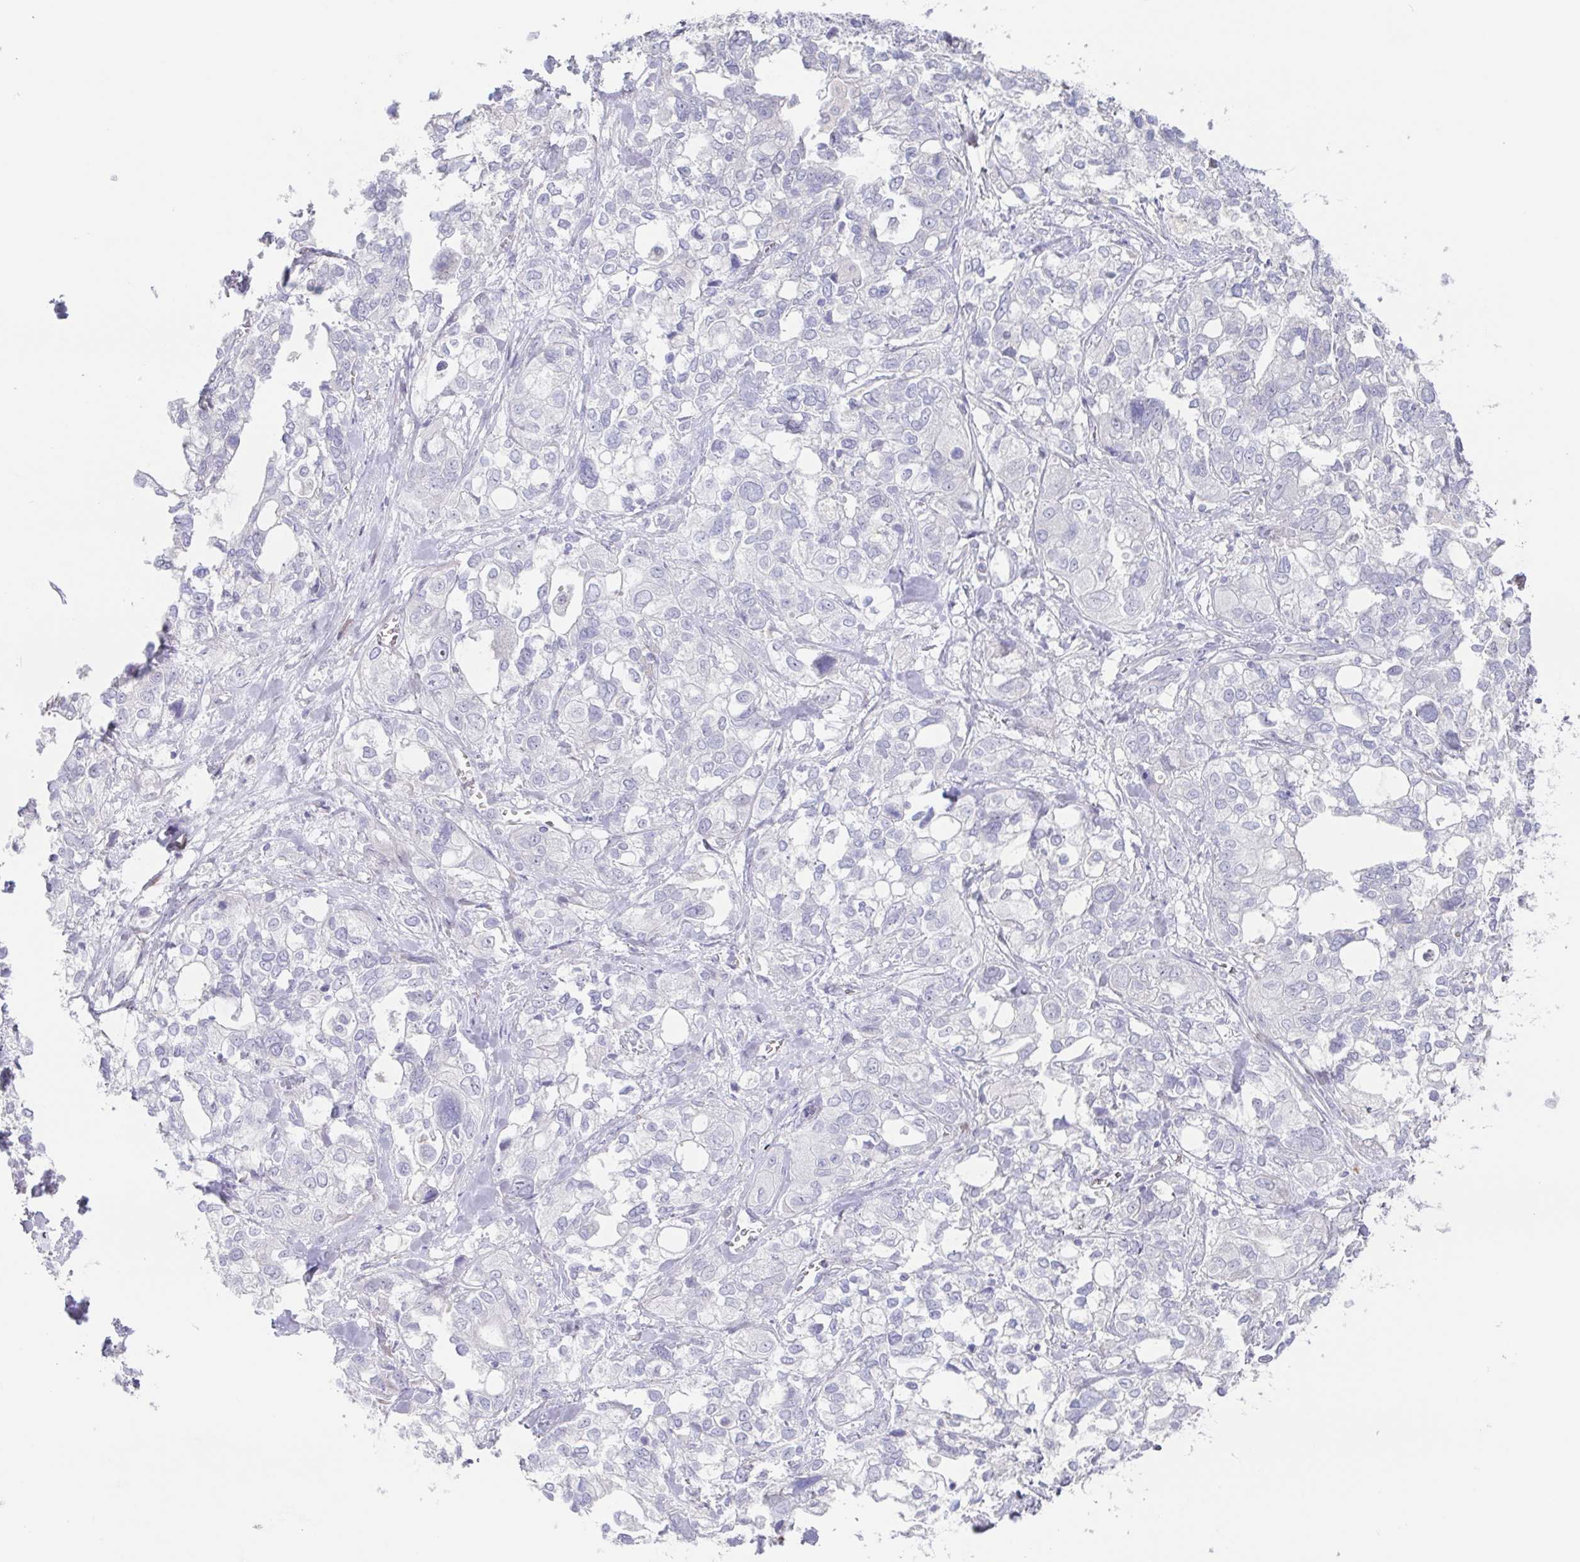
{"staining": {"intensity": "negative", "quantity": "none", "location": "none"}, "tissue": "stomach cancer", "cell_type": "Tumor cells", "image_type": "cancer", "snomed": [{"axis": "morphology", "description": "Adenocarcinoma, NOS"}, {"axis": "topography", "description": "Stomach, upper"}], "caption": "IHC image of stomach cancer stained for a protein (brown), which reveals no positivity in tumor cells. (DAB (3,3'-diaminobenzidine) immunohistochemistry (IHC) visualized using brightfield microscopy, high magnification).", "gene": "POU2F3", "patient": {"sex": "female", "age": 81}}